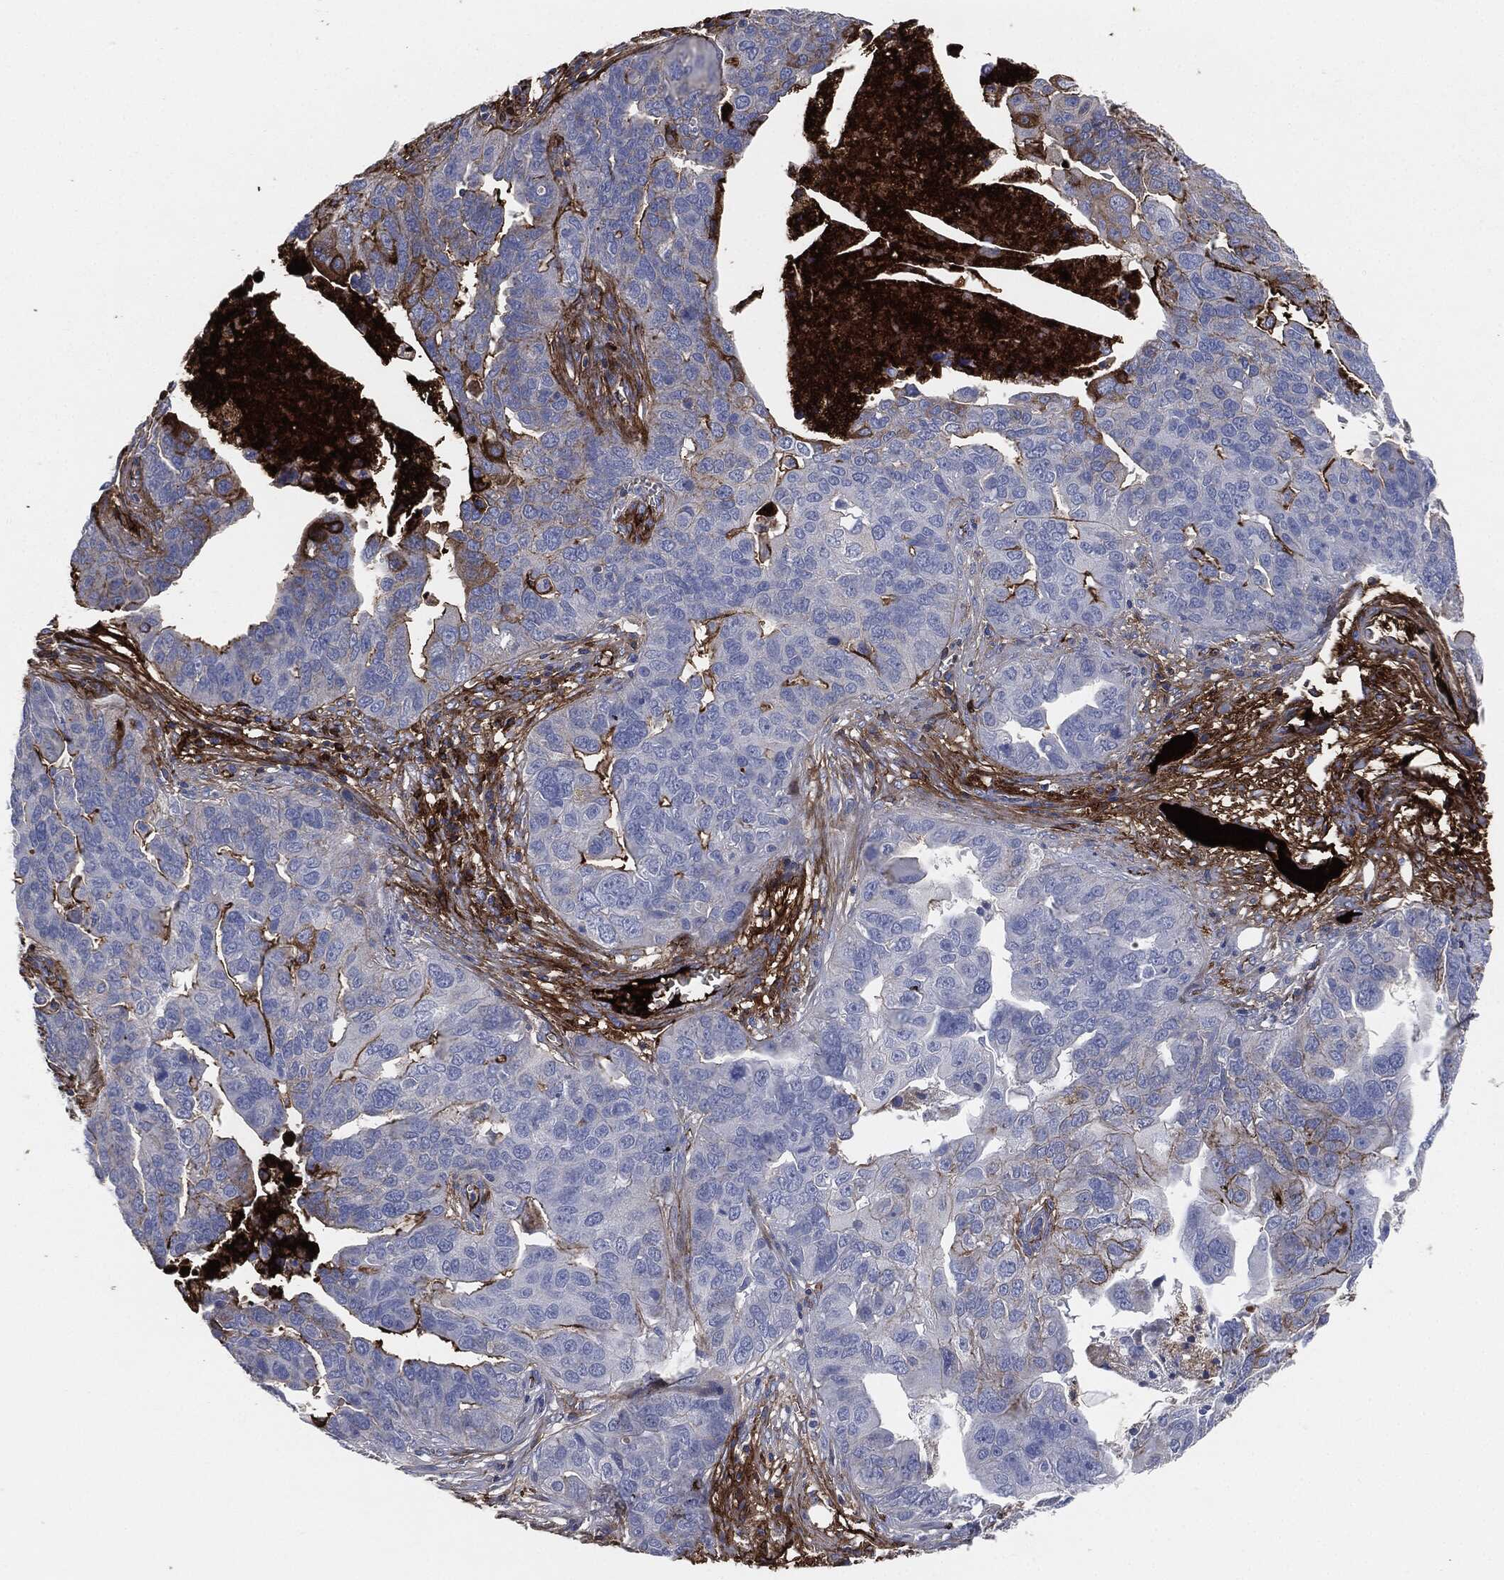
{"staining": {"intensity": "strong", "quantity": "<25%", "location": "cytoplasmic/membranous"}, "tissue": "ovarian cancer", "cell_type": "Tumor cells", "image_type": "cancer", "snomed": [{"axis": "morphology", "description": "Carcinoma, endometroid"}, {"axis": "topography", "description": "Soft tissue"}, {"axis": "topography", "description": "Ovary"}], "caption": "A micrograph of endometroid carcinoma (ovarian) stained for a protein displays strong cytoplasmic/membranous brown staining in tumor cells.", "gene": "APOB", "patient": {"sex": "female", "age": 52}}